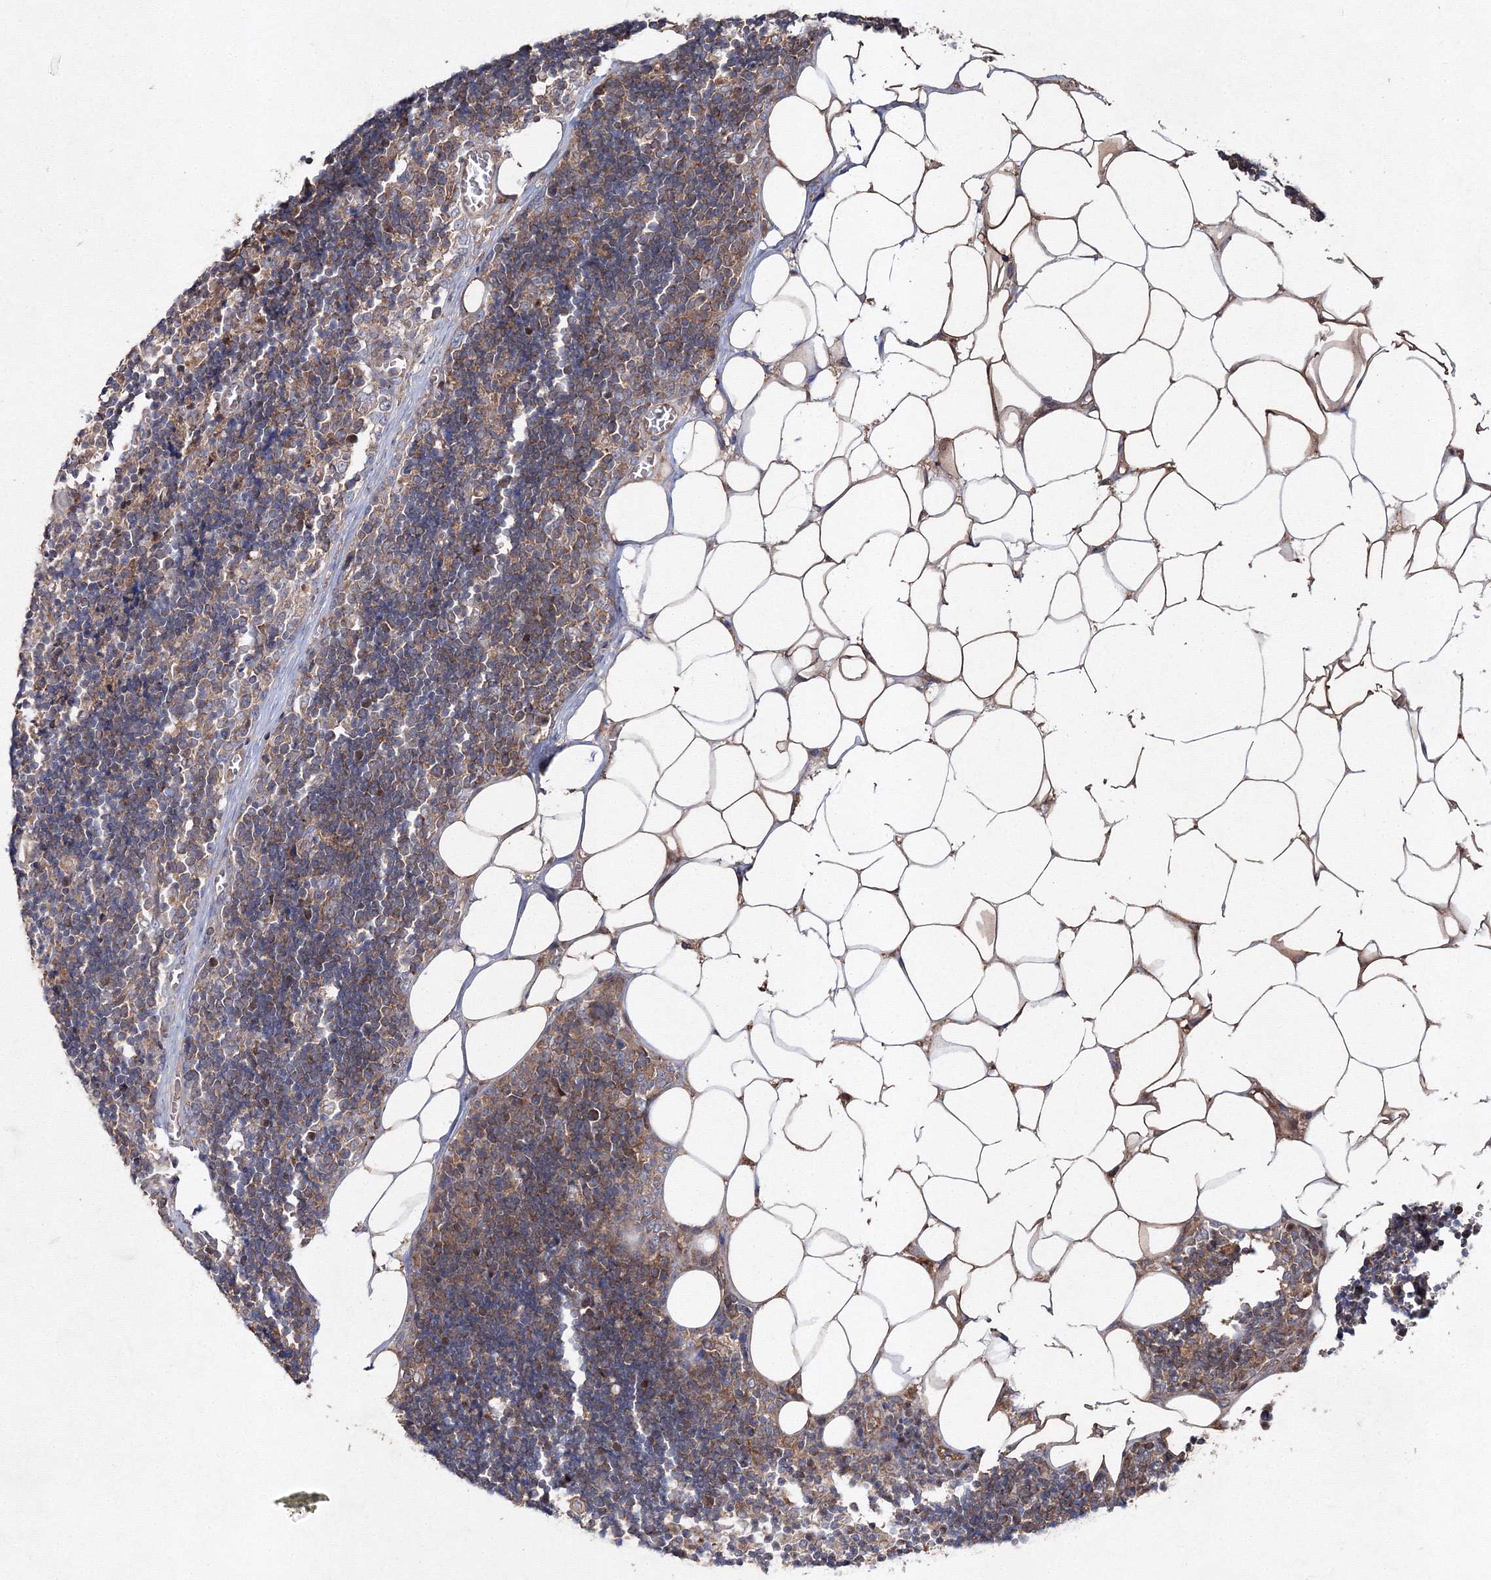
{"staining": {"intensity": "strong", "quantity": ">75%", "location": "cytoplasmic/membranous"}, "tissue": "lymph node", "cell_type": "Germinal center cells", "image_type": "normal", "snomed": [{"axis": "morphology", "description": "Normal tissue, NOS"}, {"axis": "topography", "description": "Lymph node"}], "caption": "Immunohistochemical staining of unremarkable lymph node displays >75% levels of strong cytoplasmic/membranous protein expression in approximately >75% of germinal center cells.", "gene": "GFM1", "patient": {"sex": "male", "age": 33}}